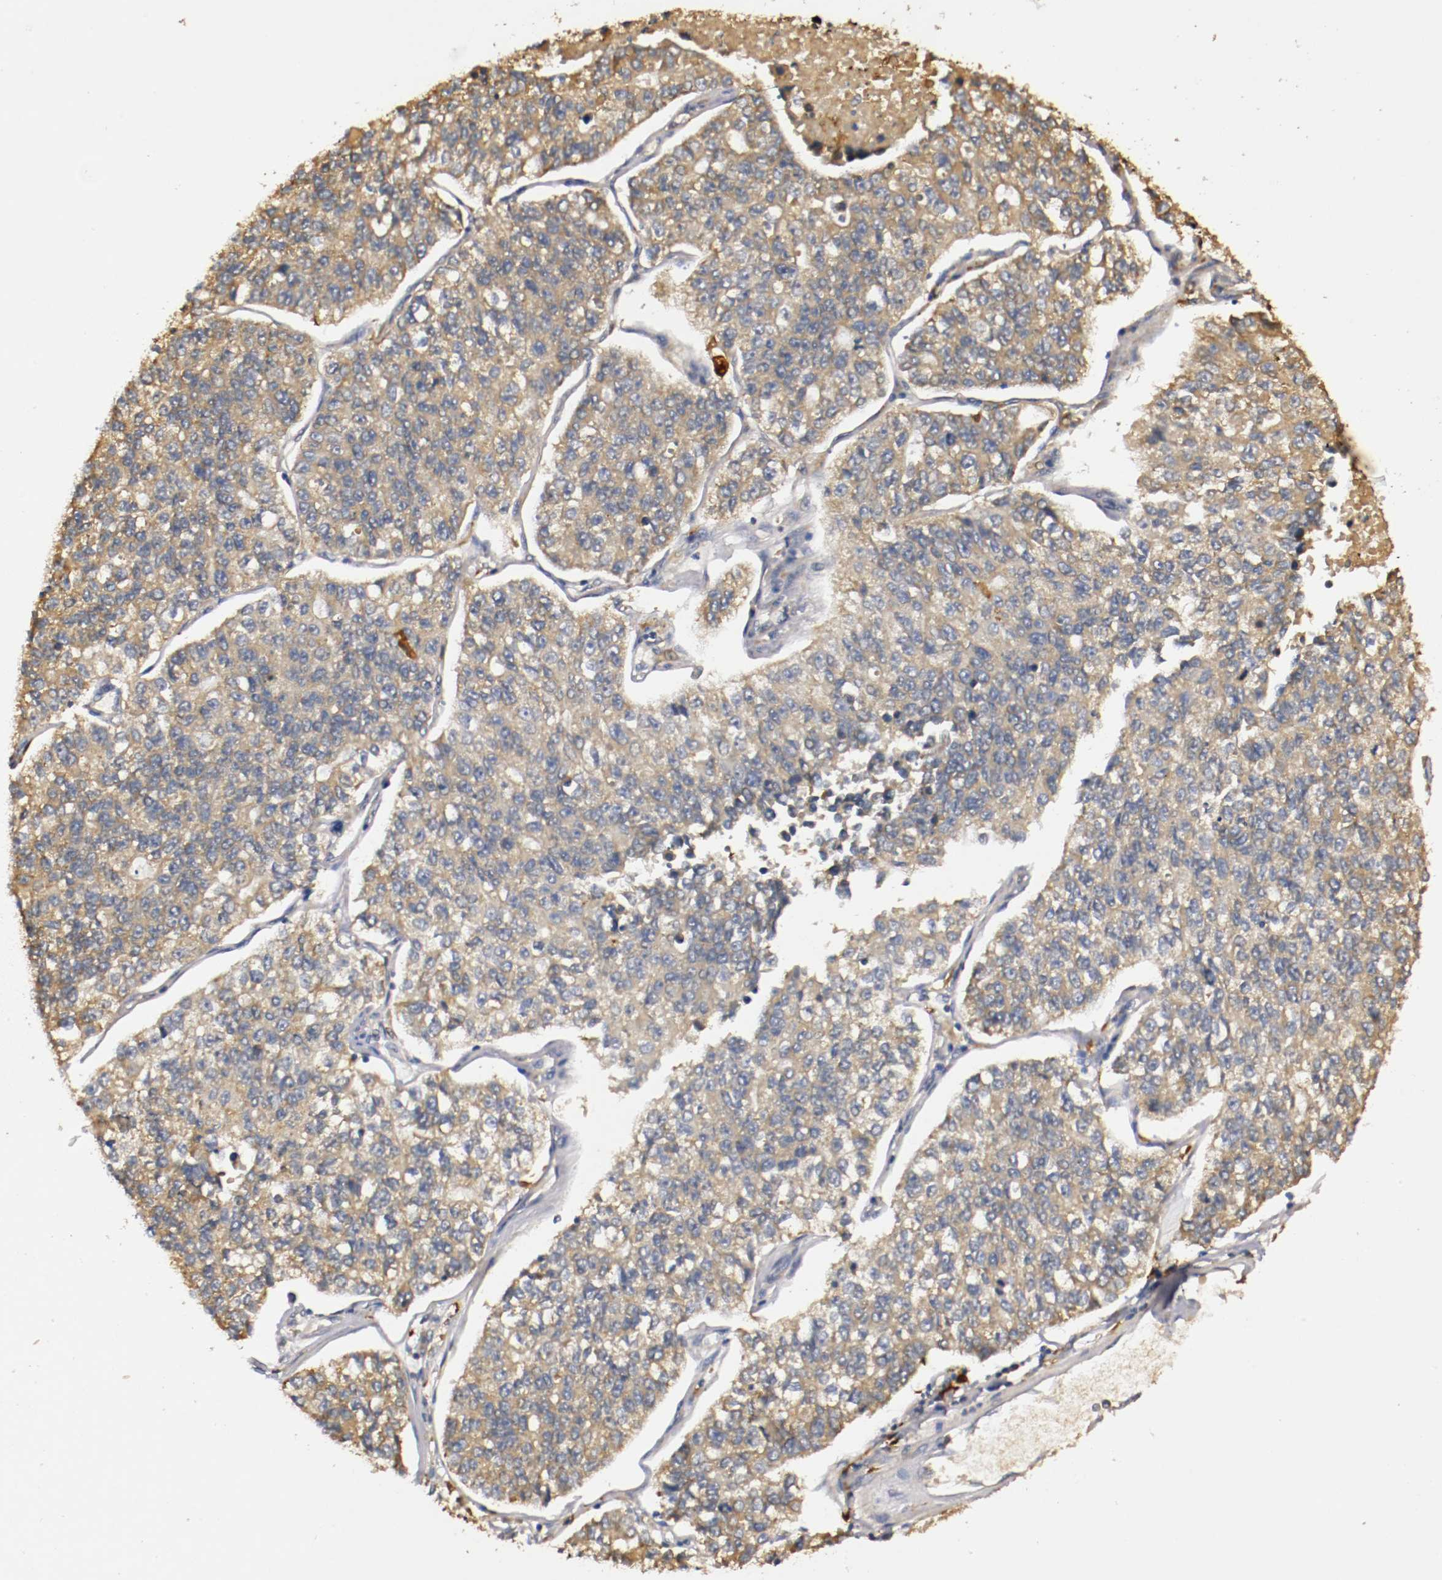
{"staining": {"intensity": "weak", "quantity": ">75%", "location": "cytoplasmic/membranous"}, "tissue": "lung cancer", "cell_type": "Tumor cells", "image_type": "cancer", "snomed": [{"axis": "morphology", "description": "Adenocarcinoma, NOS"}, {"axis": "topography", "description": "Lung"}], "caption": "Immunohistochemistry of human adenocarcinoma (lung) shows low levels of weak cytoplasmic/membranous positivity in approximately >75% of tumor cells.", "gene": "VEZT", "patient": {"sex": "male", "age": 49}}